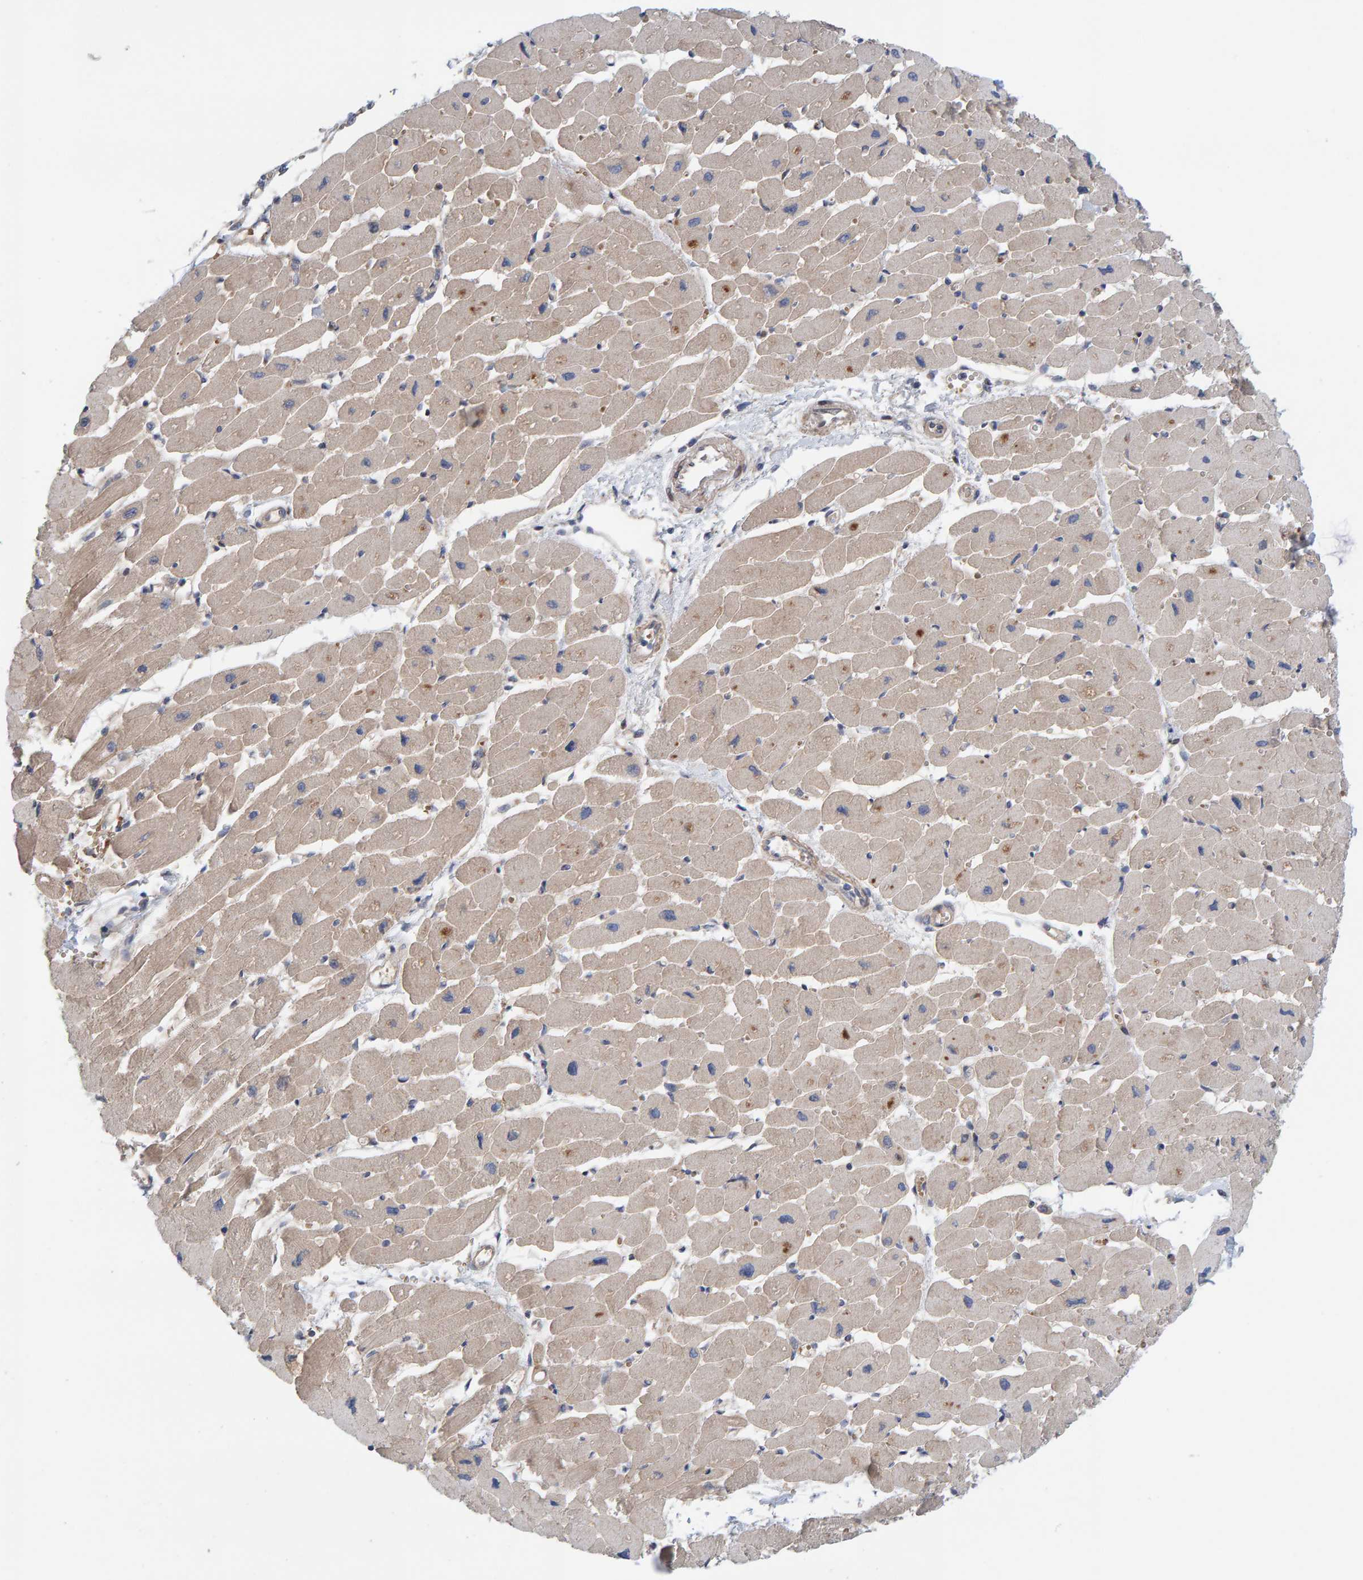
{"staining": {"intensity": "moderate", "quantity": ">75%", "location": "cytoplasmic/membranous"}, "tissue": "heart muscle", "cell_type": "Cardiomyocytes", "image_type": "normal", "snomed": [{"axis": "morphology", "description": "Normal tissue, NOS"}, {"axis": "topography", "description": "Heart"}], "caption": "Protein expression analysis of benign human heart muscle reveals moderate cytoplasmic/membranous positivity in about >75% of cardiomyocytes.", "gene": "LRSAM1", "patient": {"sex": "female", "age": 54}}